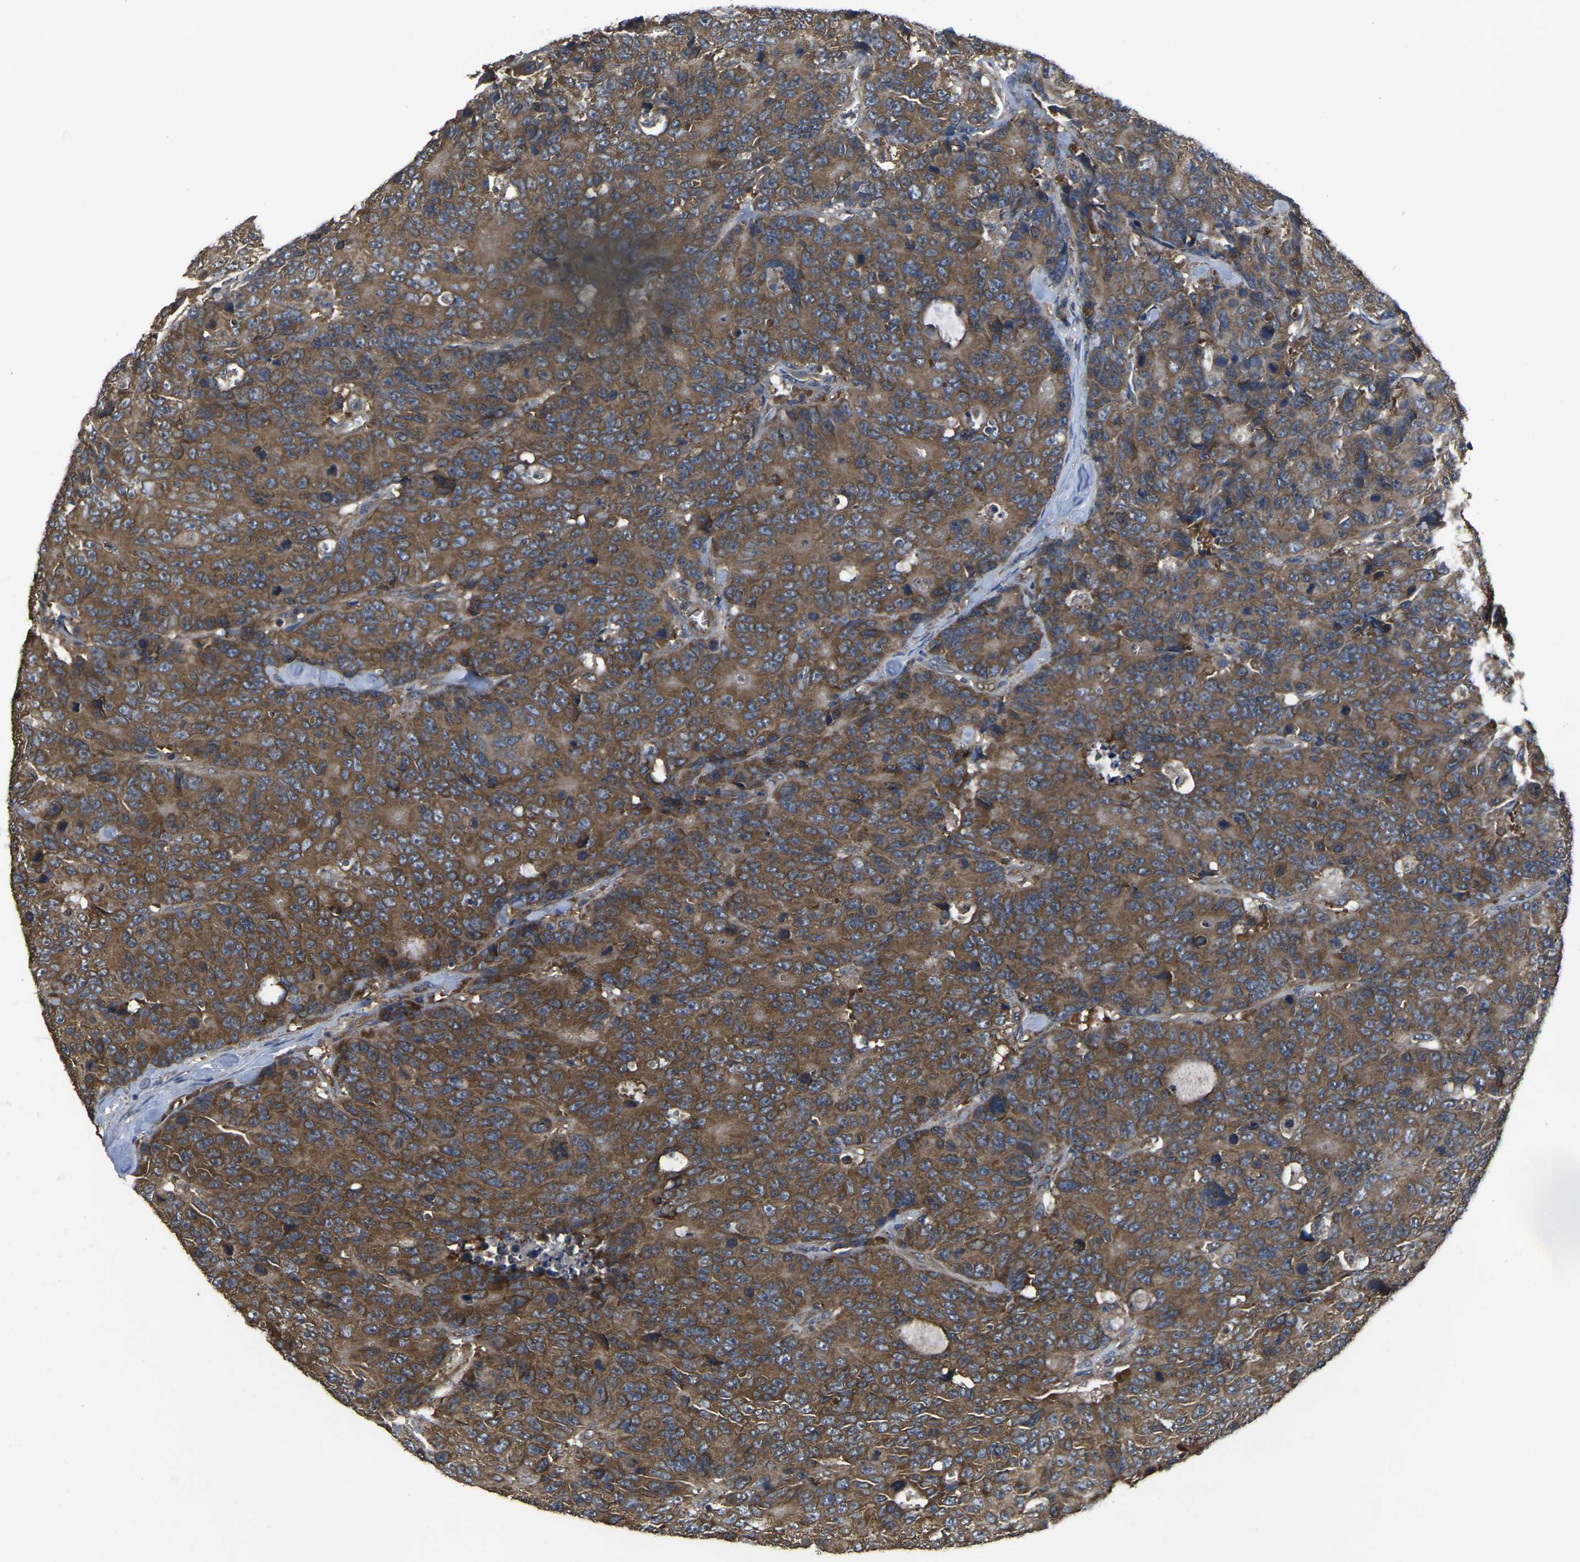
{"staining": {"intensity": "strong", "quantity": ">75%", "location": "cytoplasmic/membranous"}, "tissue": "colorectal cancer", "cell_type": "Tumor cells", "image_type": "cancer", "snomed": [{"axis": "morphology", "description": "Adenocarcinoma, NOS"}, {"axis": "topography", "description": "Colon"}], "caption": "Protein expression analysis of human colorectal cancer reveals strong cytoplasmic/membranous positivity in approximately >75% of tumor cells.", "gene": "AIMP1", "patient": {"sex": "female", "age": 86}}